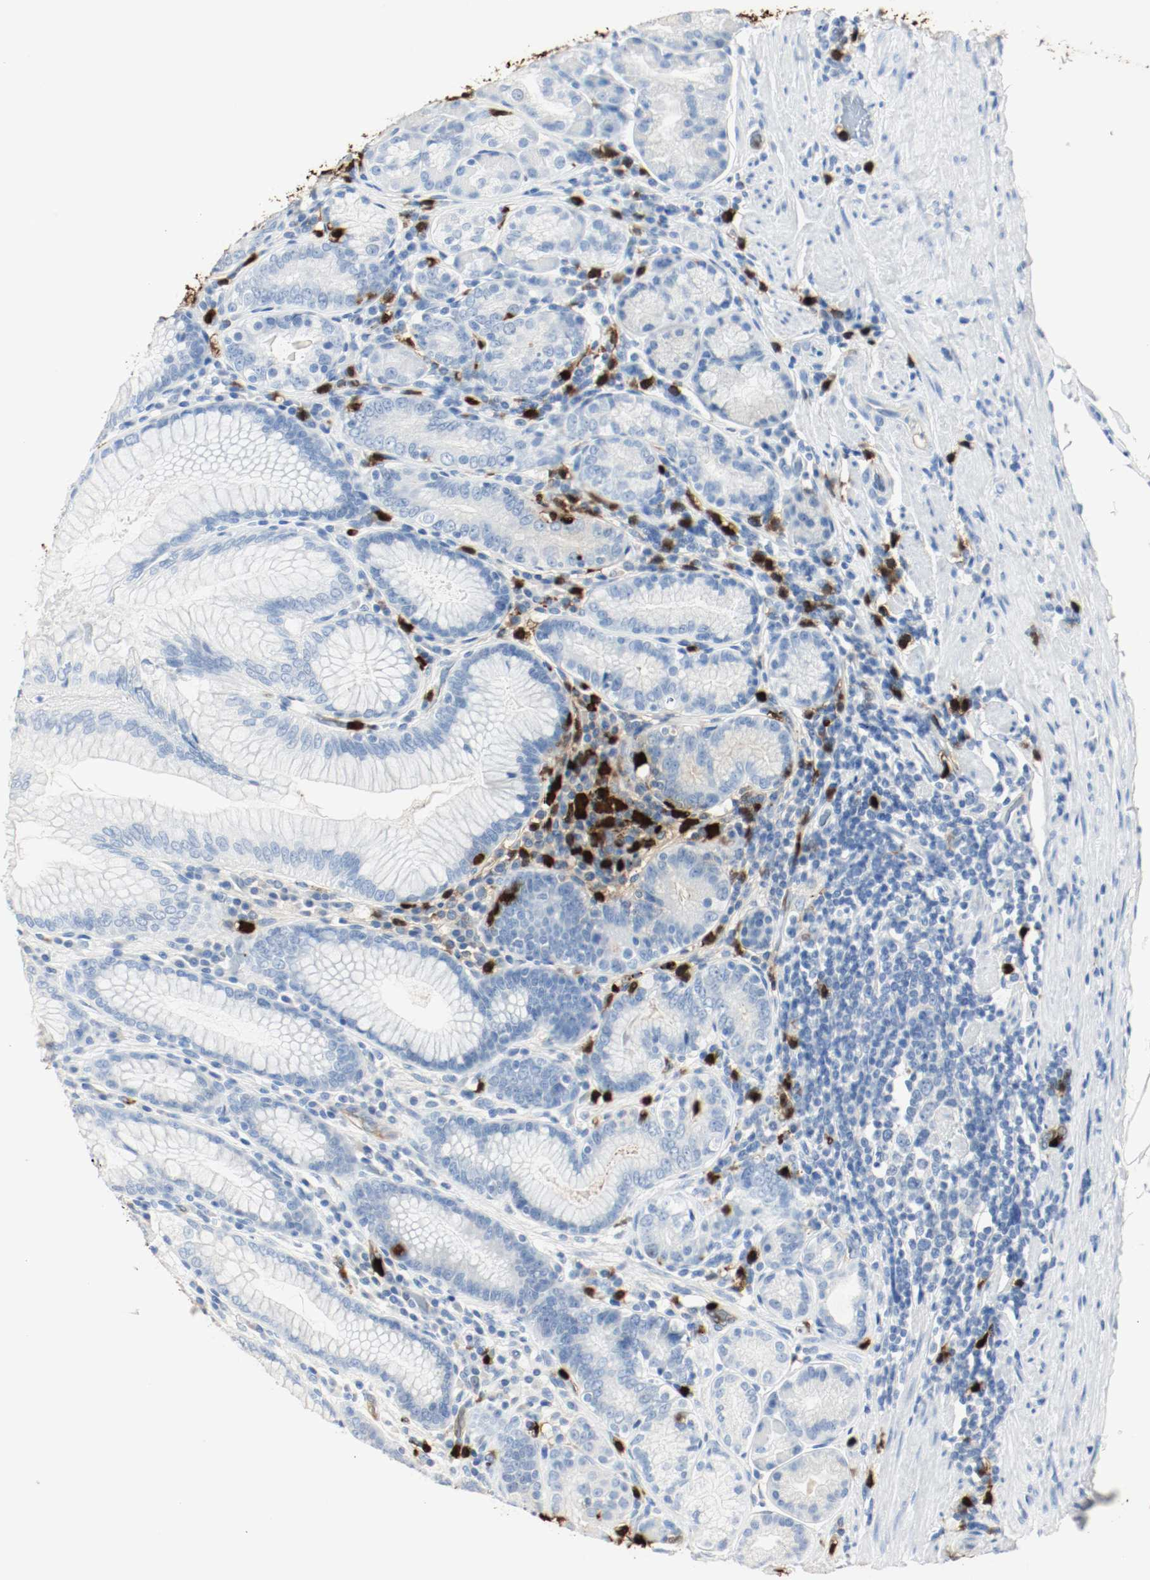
{"staining": {"intensity": "moderate", "quantity": "<25%", "location": "cytoplasmic/membranous"}, "tissue": "stomach", "cell_type": "Glandular cells", "image_type": "normal", "snomed": [{"axis": "morphology", "description": "Normal tissue, NOS"}, {"axis": "topography", "description": "Stomach, lower"}], "caption": "A photomicrograph of stomach stained for a protein displays moderate cytoplasmic/membranous brown staining in glandular cells.", "gene": "S100A9", "patient": {"sex": "female", "age": 76}}